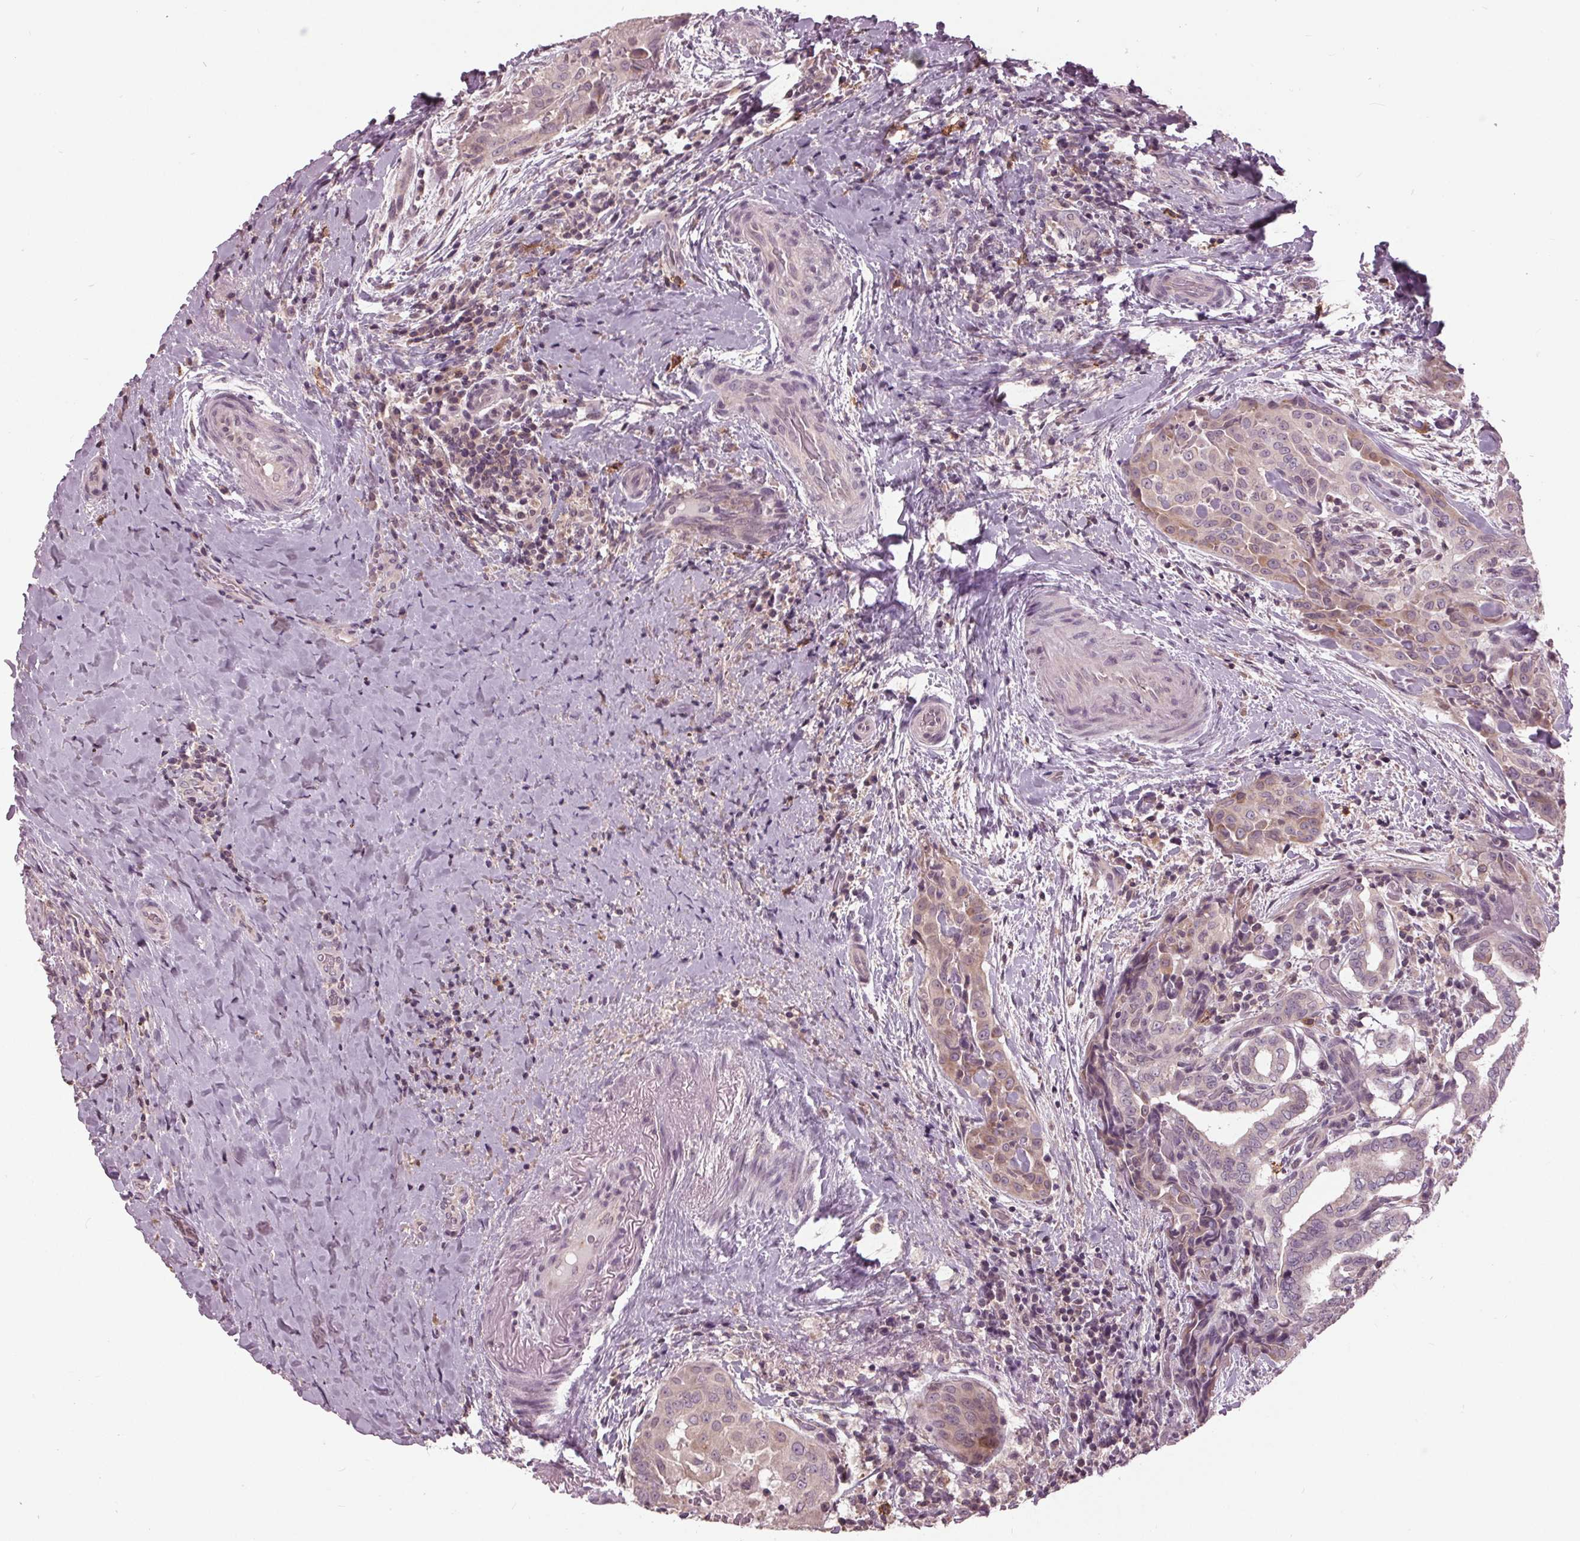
{"staining": {"intensity": "negative", "quantity": "none", "location": "none"}, "tissue": "thyroid cancer", "cell_type": "Tumor cells", "image_type": "cancer", "snomed": [{"axis": "morphology", "description": "Papillary adenocarcinoma, NOS"}, {"axis": "morphology", "description": "Papillary adenoma metastatic"}, {"axis": "topography", "description": "Thyroid gland"}], "caption": "Immunohistochemistry (IHC) of human papillary adenoma metastatic (thyroid) displays no positivity in tumor cells.", "gene": "SIGLEC6", "patient": {"sex": "female", "age": 50}}